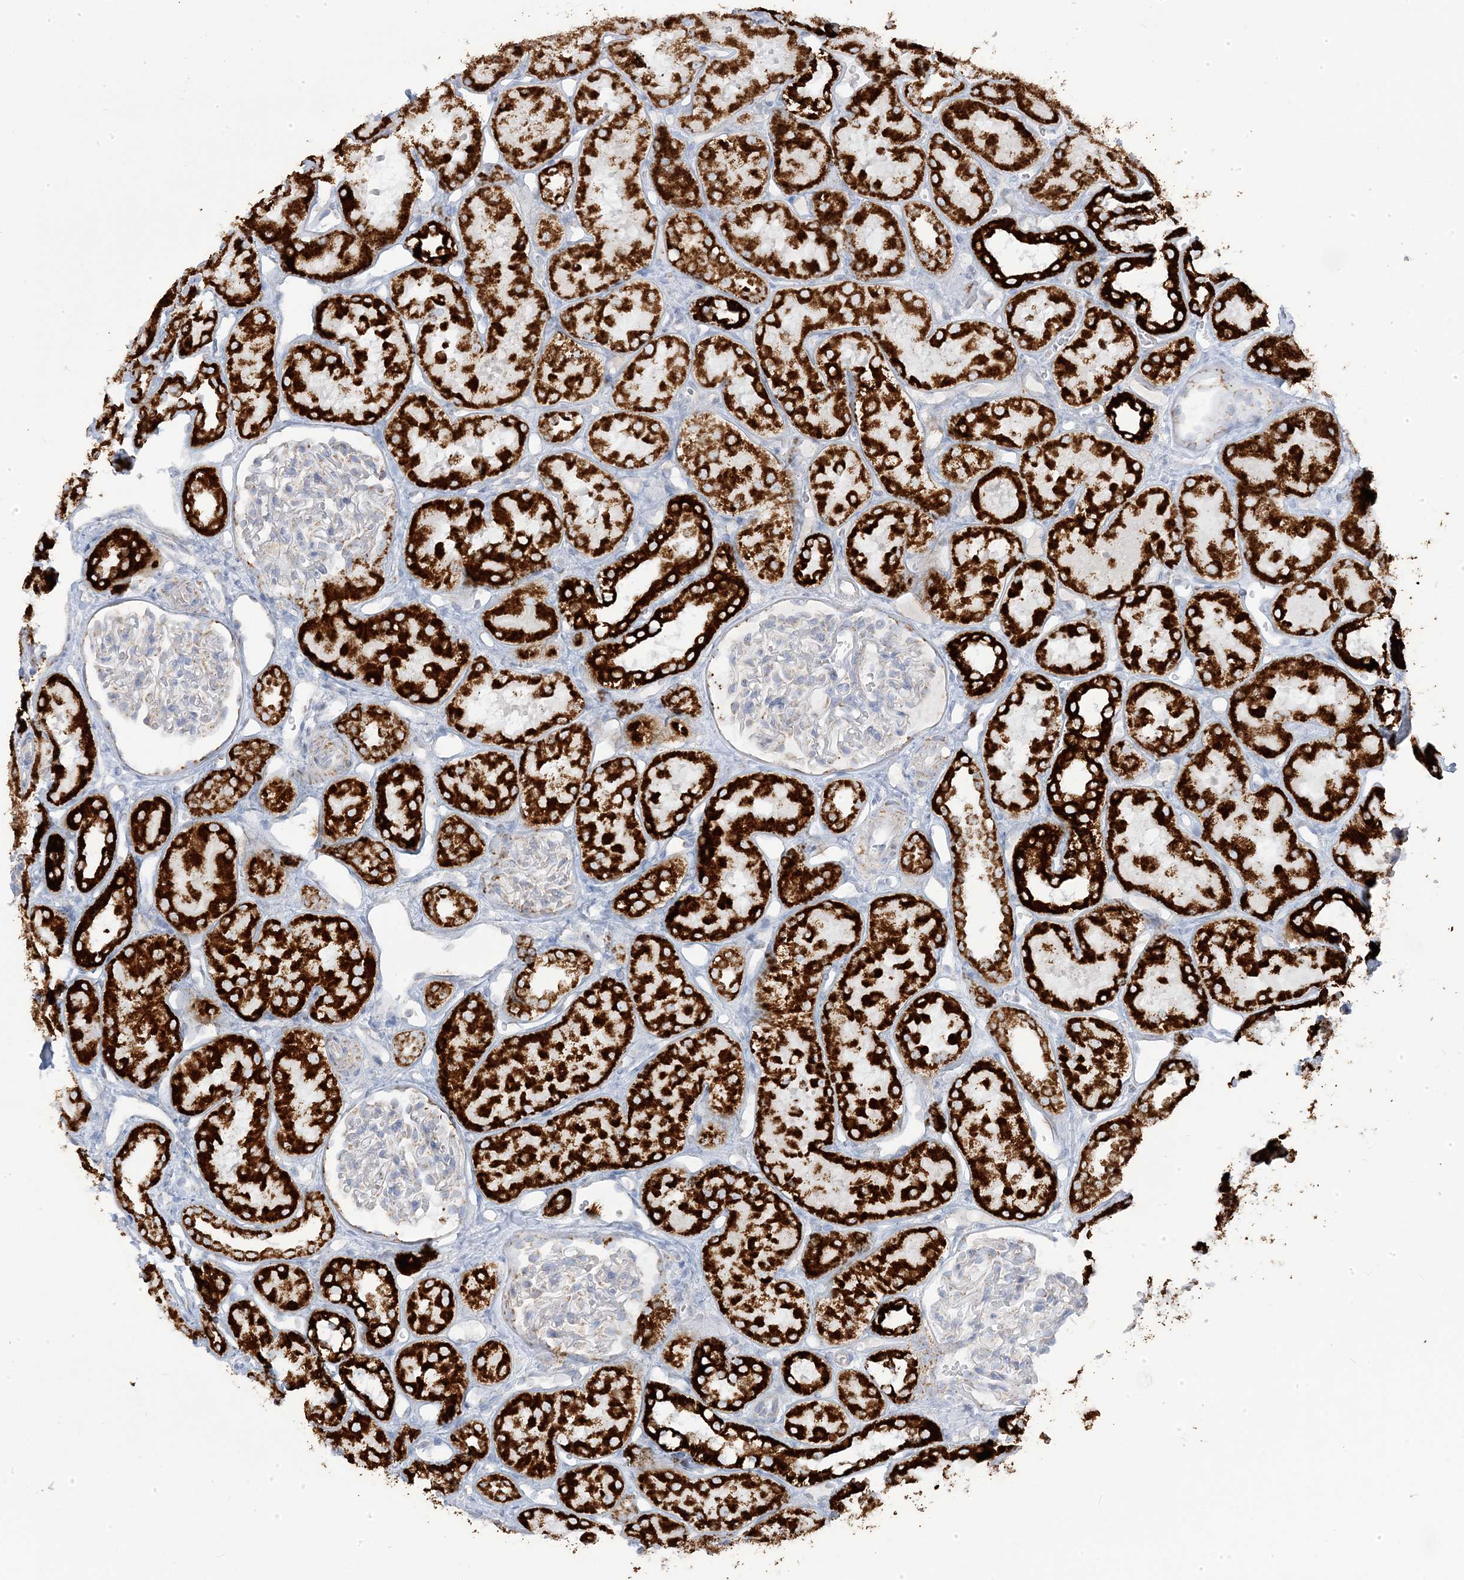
{"staining": {"intensity": "negative", "quantity": "none", "location": "none"}, "tissue": "kidney", "cell_type": "Cells in glomeruli", "image_type": "normal", "snomed": [{"axis": "morphology", "description": "Normal tissue, NOS"}, {"axis": "topography", "description": "Kidney"}], "caption": "The image reveals no staining of cells in glomeruli in unremarkable kidney.", "gene": "PCCB", "patient": {"sex": "male", "age": 16}}